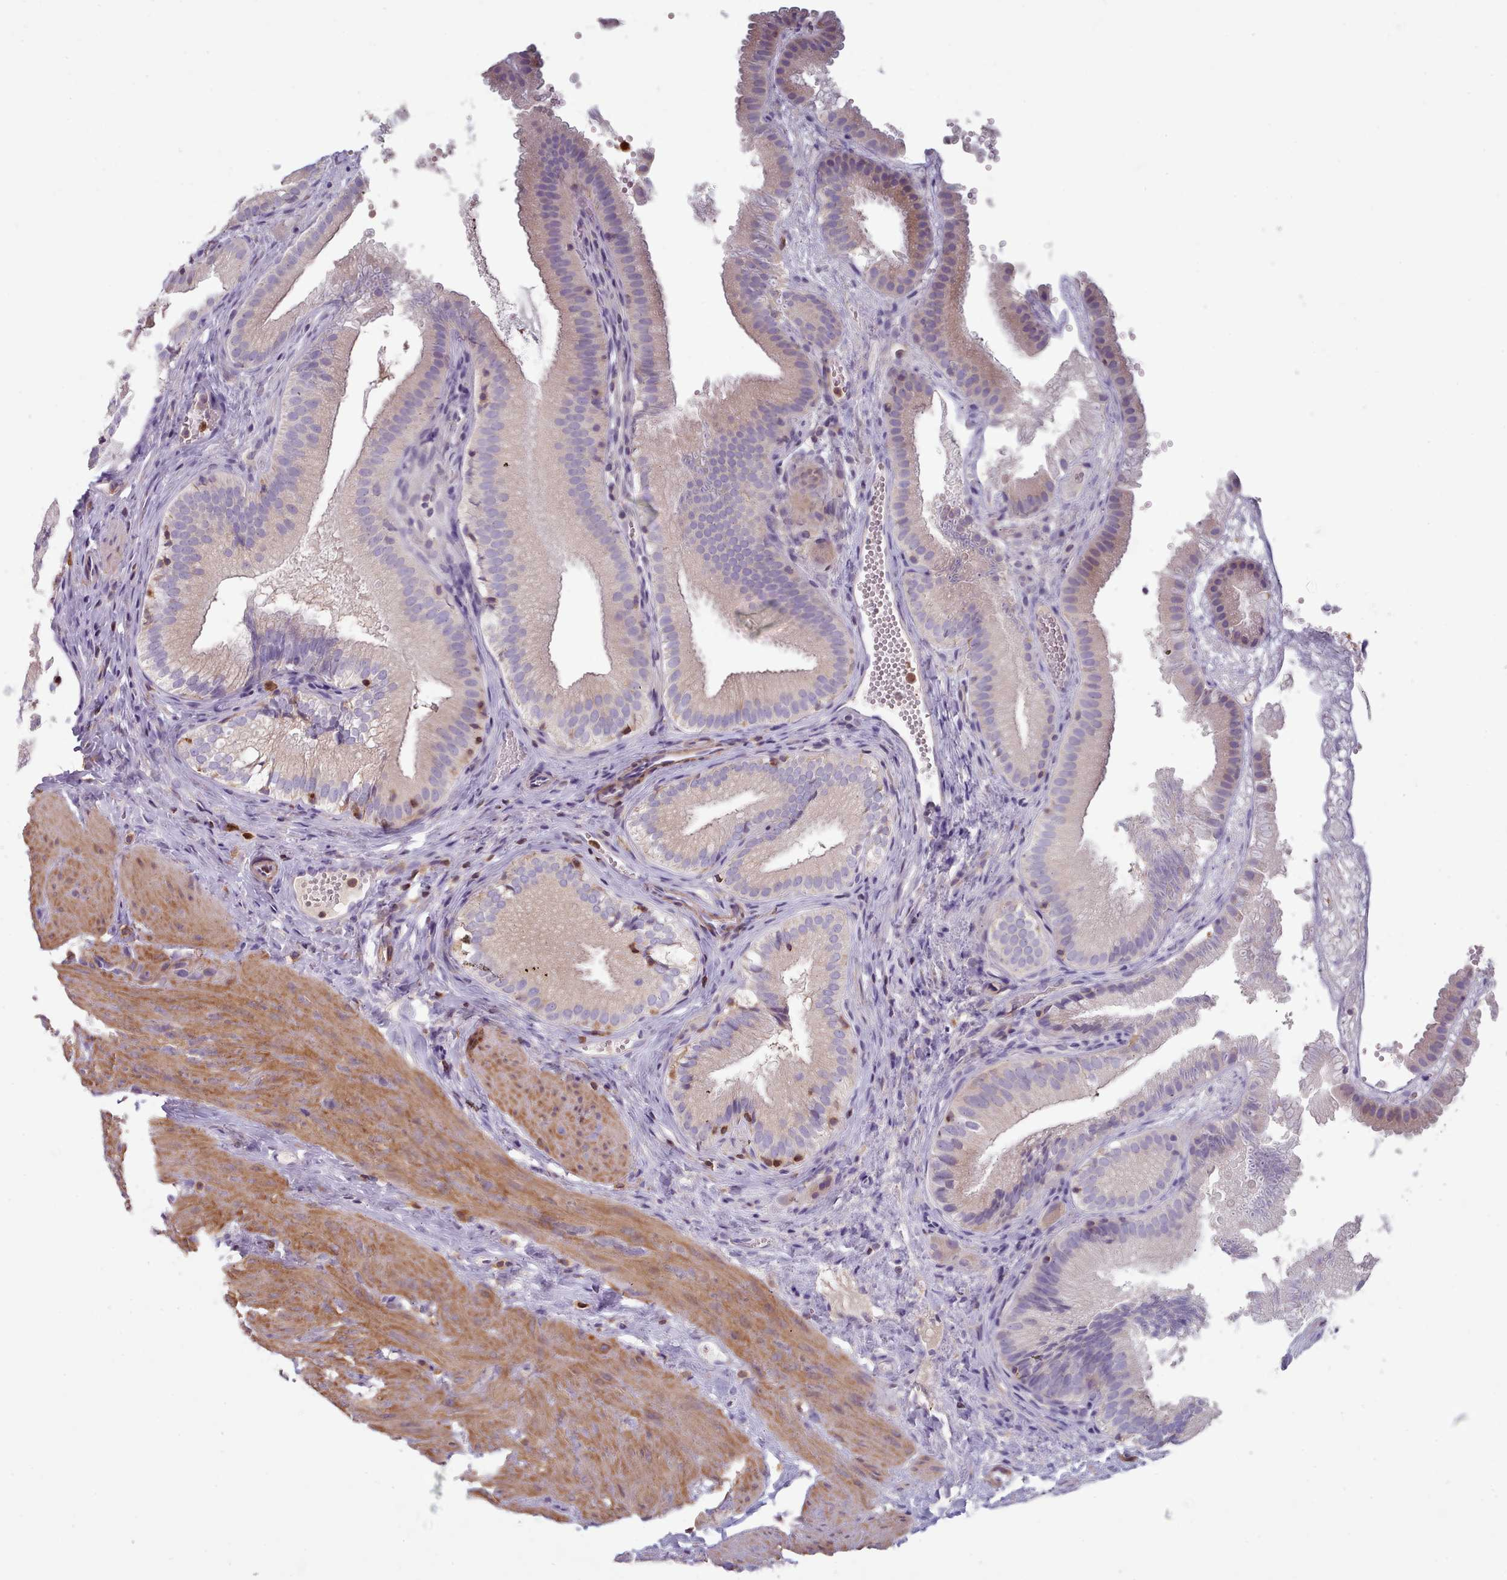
{"staining": {"intensity": "weak", "quantity": "25%-75%", "location": "cytoplasmic/membranous"}, "tissue": "gallbladder", "cell_type": "Glandular cells", "image_type": "normal", "snomed": [{"axis": "morphology", "description": "Normal tissue, NOS"}, {"axis": "topography", "description": "Gallbladder"}], "caption": "Gallbladder stained with immunohistochemistry (IHC) demonstrates weak cytoplasmic/membranous expression in about 25%-75% of glandular cells.", "gene": "RAC1", "patient": {"sex": "female", "age": 30}}